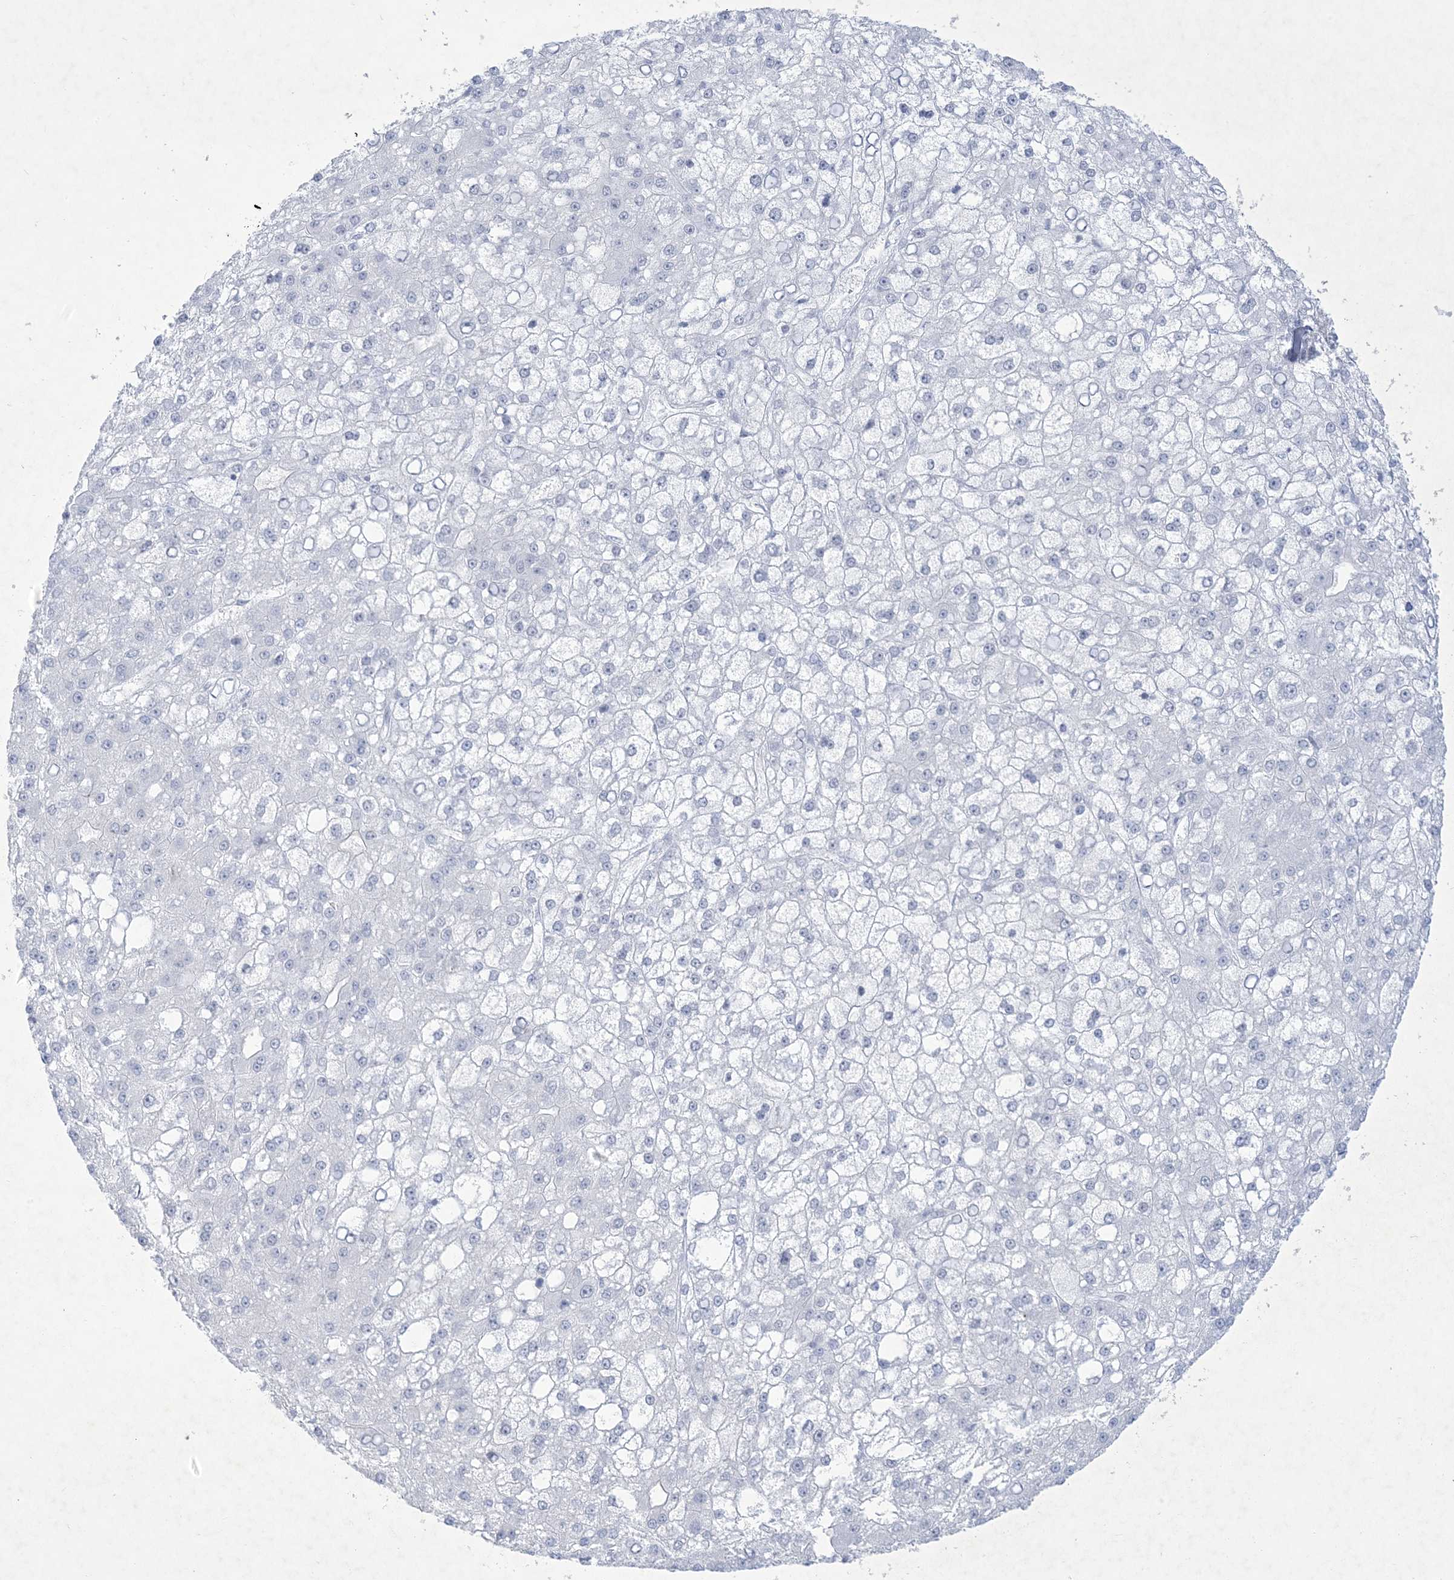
{"staining": {"intensity": "negative", "quantity": "none", "location": "none"}, "tissue": "liver cancer", "cell_type": "Tumor cells", "image_type": "cancer", "snomed": [{"axis": "morphology", "description": "Carcinoma, Hepatocellular, NOS"}, {"axis": "topography", "description": "Liver"}], "caption": "A histopathology image of human hepatocellular carcinoma (liver) is negative for staining in tumor cells. (Brightfield microscopy of DAB (3,3'-diaminobenzidine) immunohistochemistry (IHC) at high magnification).", "gene": "HOMEZ", "patient": {"sex": "male", "age": 67}}